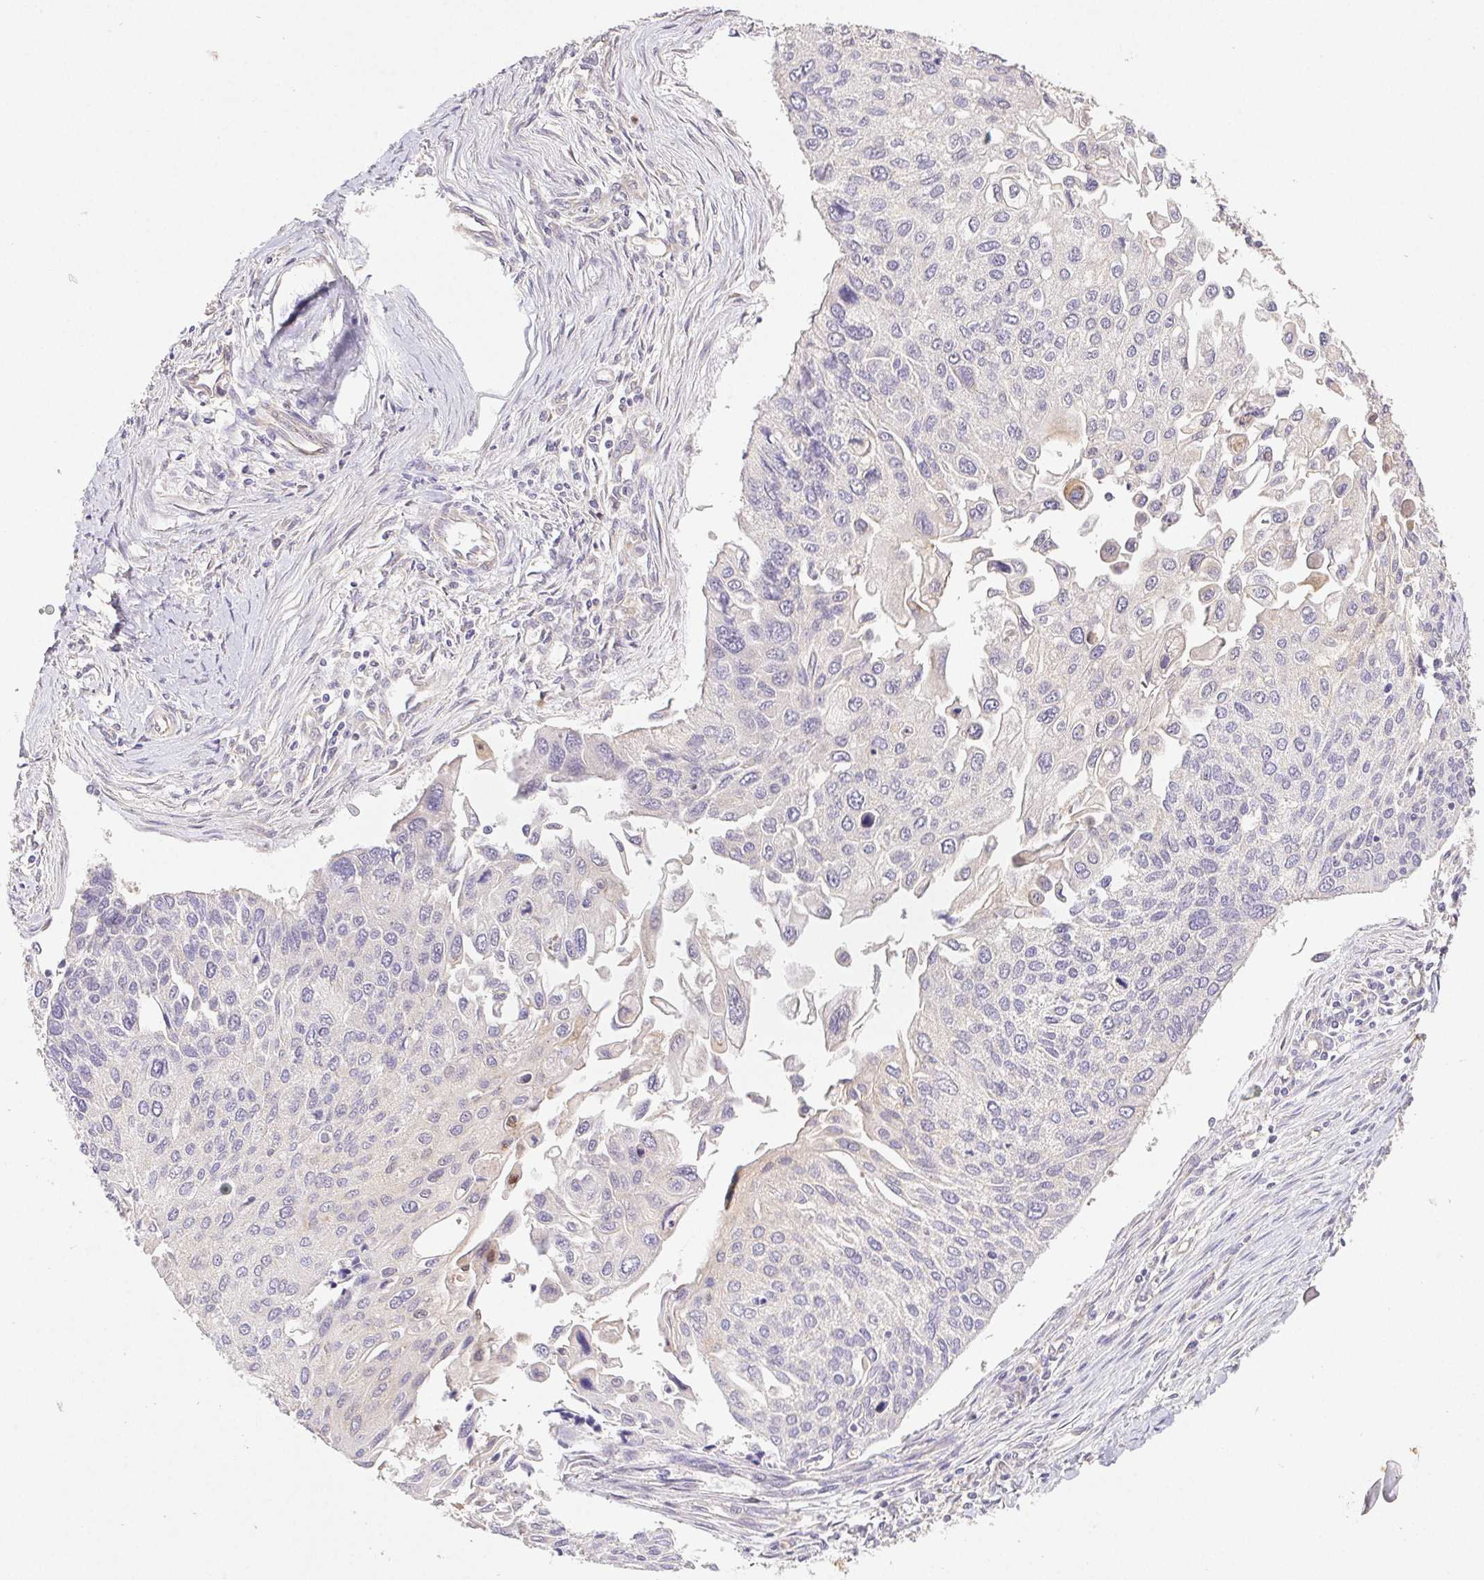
{"staining": {"intensity": "negative", "quantity": "none", "location": "none"}, "tissue": "lung cancer", "cell_type": "Tumor cells", "image_type": "cancer", "snomed": [{"axis": "morphology", "description": "Squamous cell carcinoma, NOS"}, {"axis": "morphology", "description": "Squamous cell carcinoma, metastatic, NOS"}, {"axis": "topography", "description": "Lung"}], "caption": "Immunohistochemistry photomicrograph of neoplastic tissue: lung metastatic squamous cell carcinoma stained with DAB (3,3'-diaminobenzidine) shows no significant protein expression in tumor cells.", "gene": "RAB11A", "patient": {"sex": "male", "age": 63}}